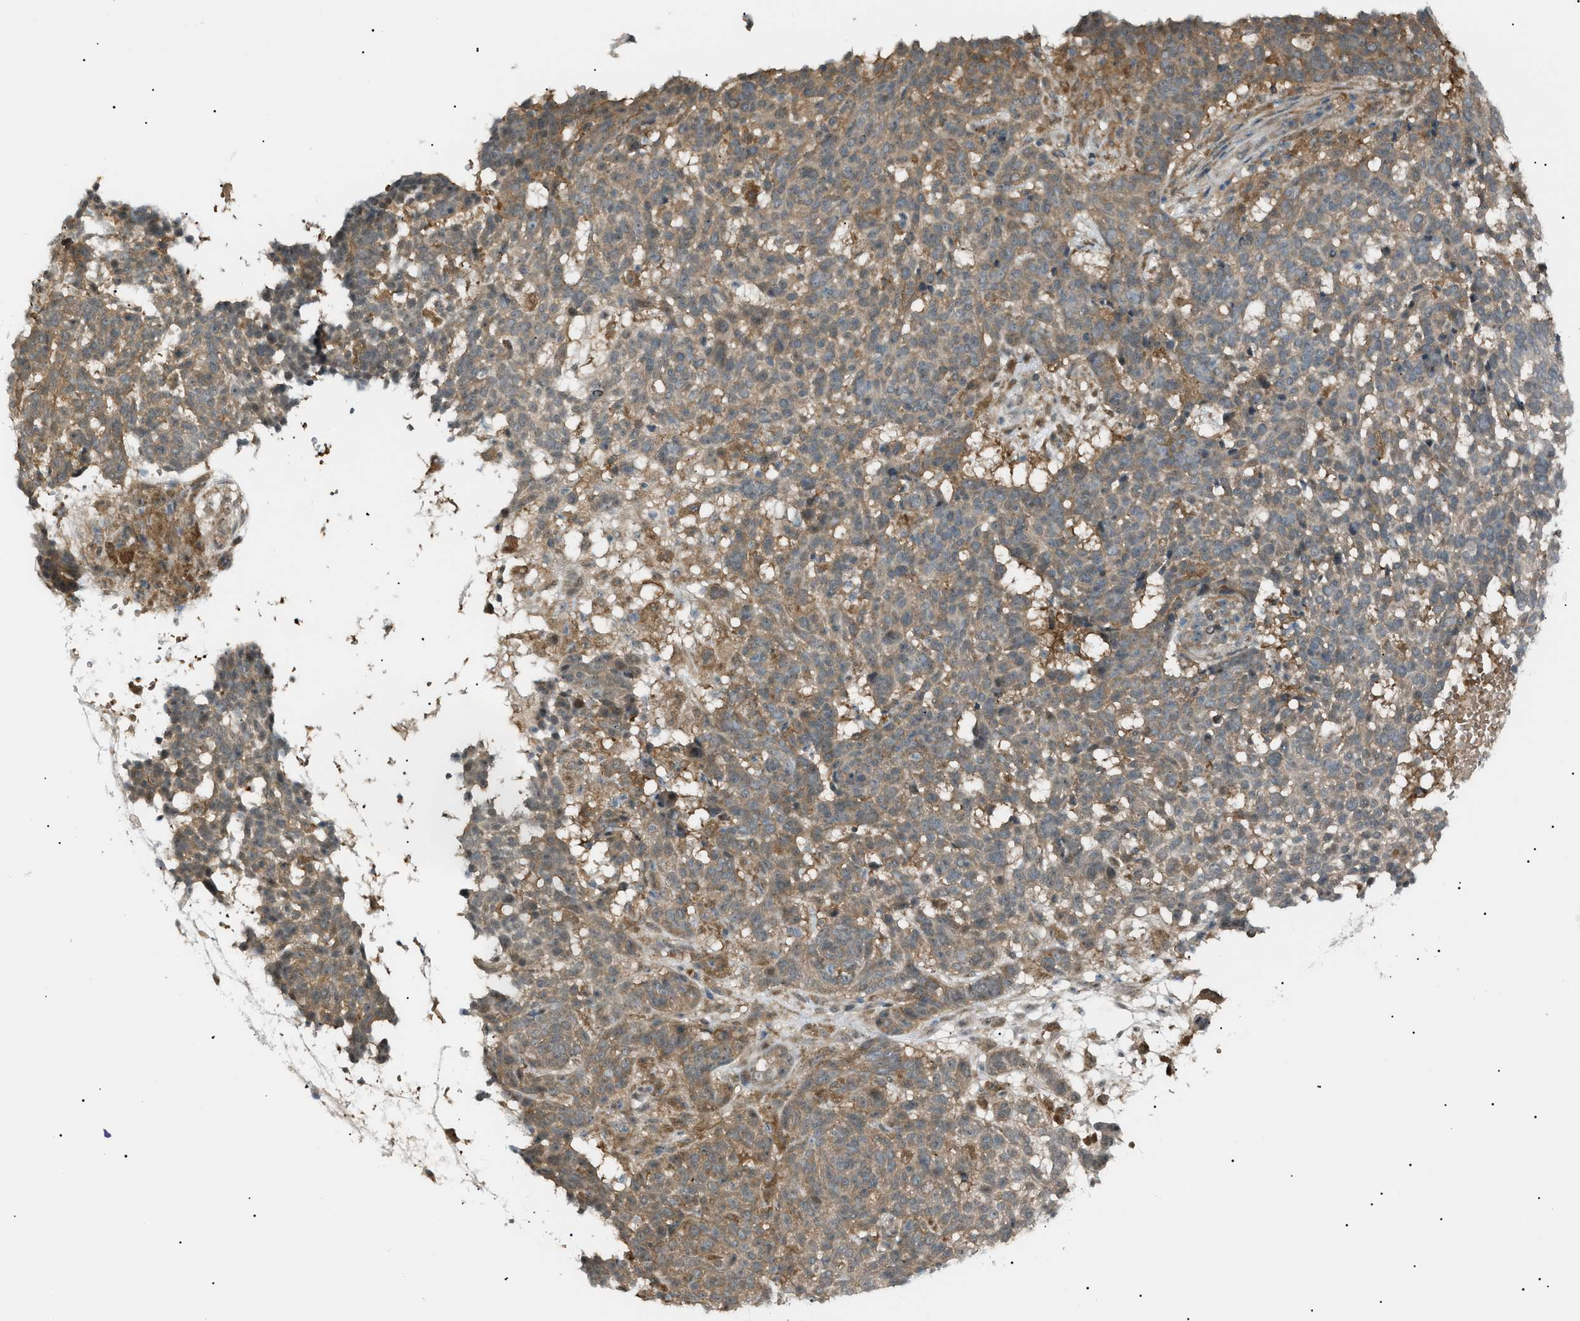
{"staining": {"intensity": "weak", "quantity": ">75%", "location": "cytoplasmic/membranous"}, "tissue": "skin cancer", "cell_type": "Tumor cells", "image_type": "cancer", "snomed": [{"axis": "morphology", "description": "Basal cell carcinoma"}, {"axis": "topography", "description": "Skin"}], "caption": "The micrograph exhibits immunohistochemical staining of skin cancer. There is weak cytoplasmic/membranous positivity is present in approximately >75% of tumor cells.", "gene": "LPIN2", "patient": {"sex": "male", "age": 85}}